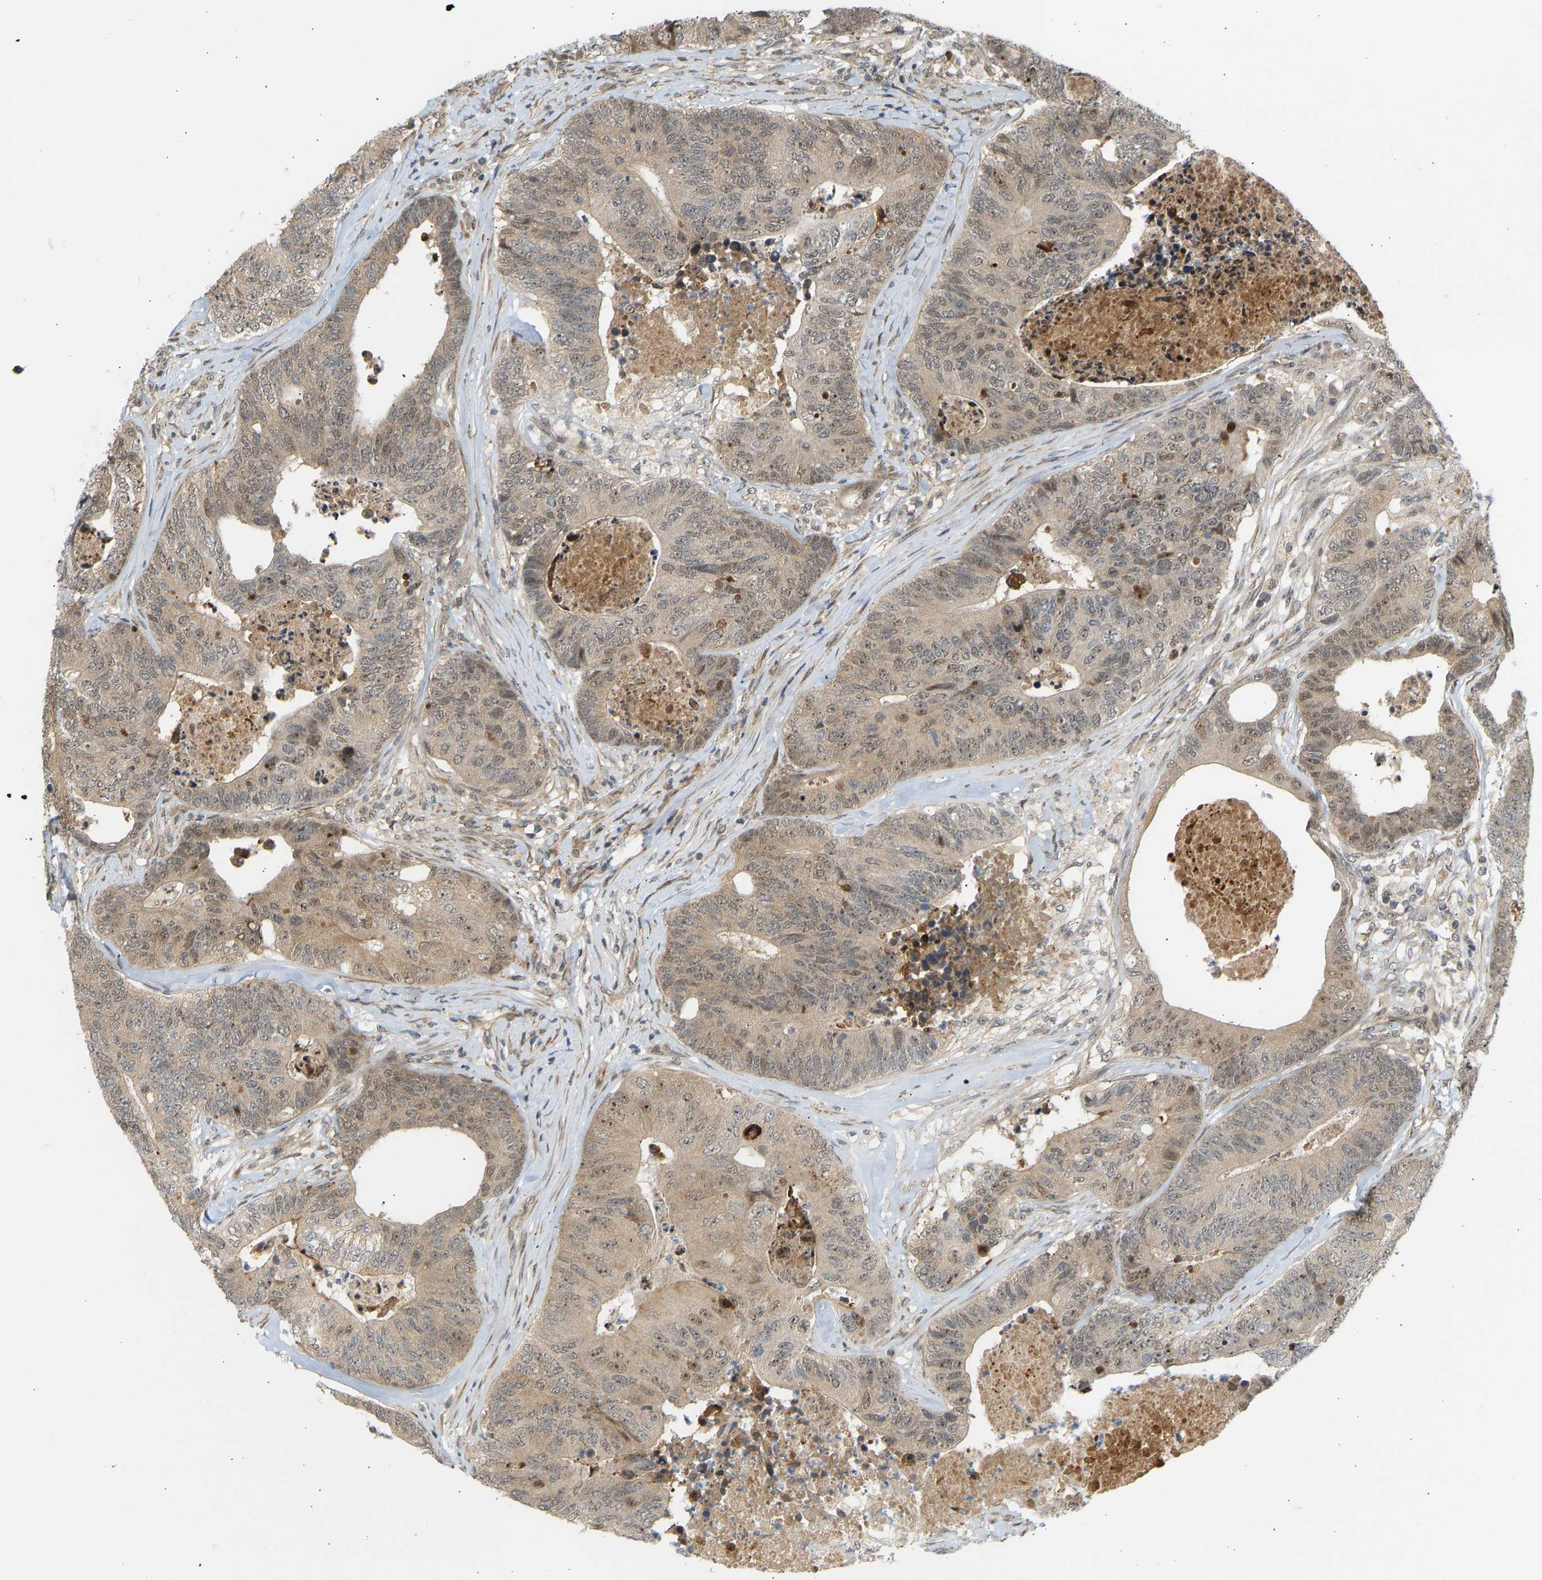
{"staining": {"intensity": "weak", "quantity": ">75%", "location": "cytoplasmic/membranous,nuclear"}, "tissue": "colorectal cancer", "cell_type": "Tumor cells", "image_type": "cancer", "snomed": [{"axis": "morphology", "description": "Adenocarcinoma, NOS"}, {"axis": "topography", "description": "Colon"}], "caption": "Protein analysis of colorectal adenocarcinoma tissue displays weak cytoplasmic/membranous and nuclear positivity in approximately >75% of tumor cells. (Stains: DAB (3,3'-diaminobenzidine) in brown, nuclei in blue, Microscopy: brightfield microscopy at high magnification).", "gene": "BAG1", "patient": {"sex": "female", "age": 67}}